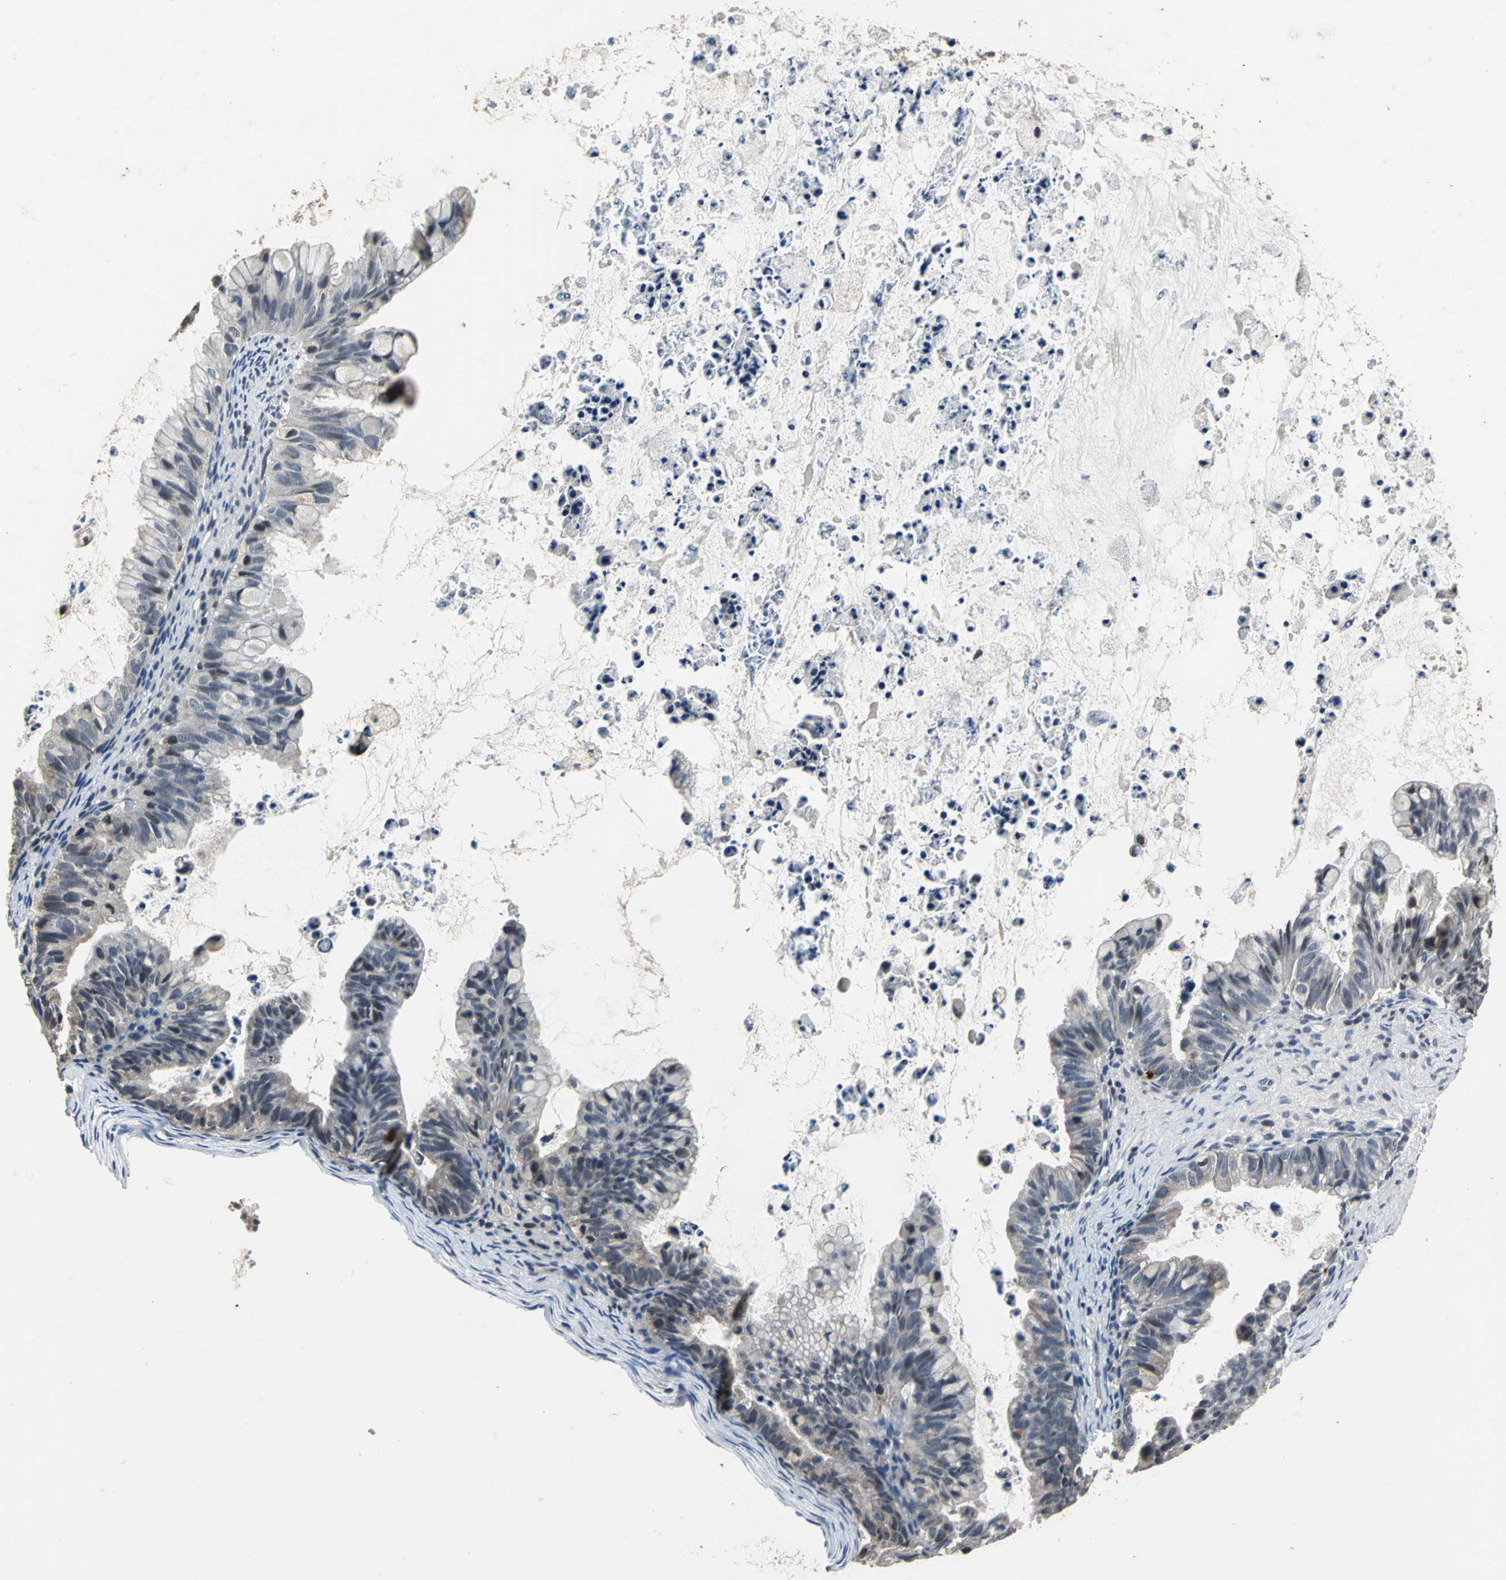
{"staining": {"intensity": "weak", "quantity": "<25%", "location": "cytoplasmic/membranous"}, "tissue": "ovarian cancer", "cell_type": "Tumor cells", "image_type": "cancer", "snomed": [{"axis": "morphology", "description": "Cystadenocarcinoma, mucinous, NOS"}, {"axis": "topography", "description": "Ovary"}], "caption": "A histopathology image of human ovarian cancer (mucinous cystadenocarcinoma) is negative for staining in tumor cells.", "gene": "JADE3", "patient": {"sex": "female", "age": 36}}